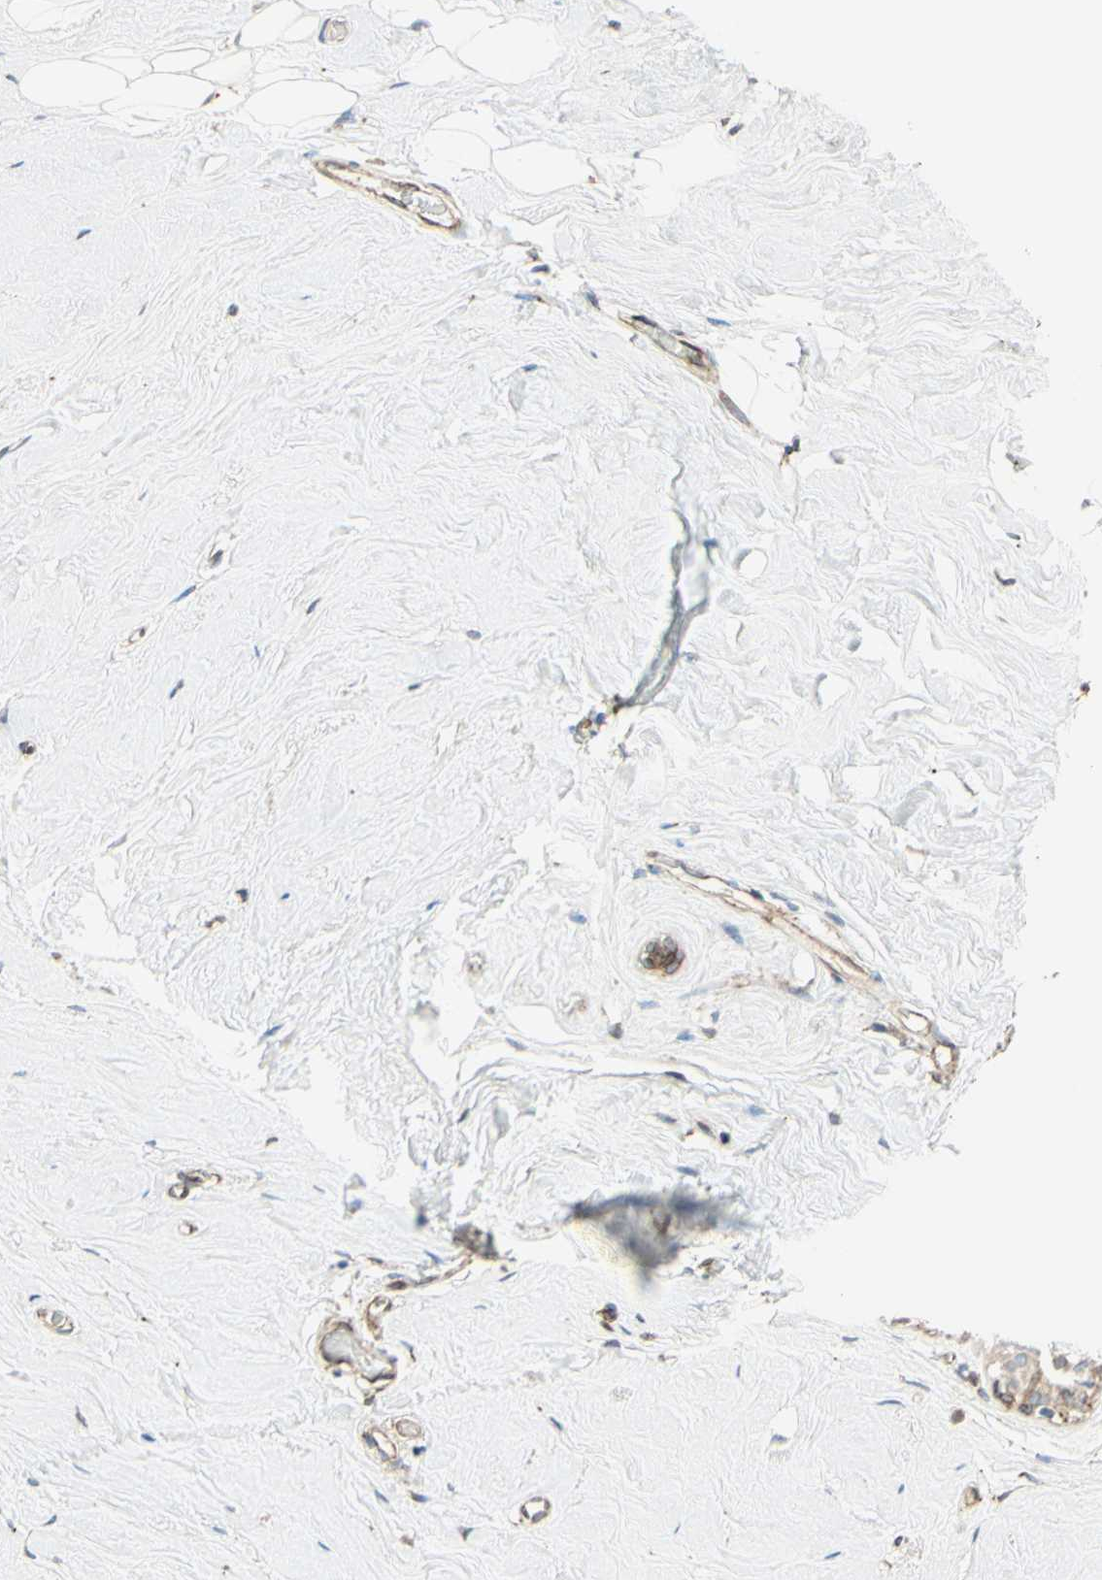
{"staining": {"intensity": "weak", "quantity": ">75%", "location": "cytoplasmic/membranous"}, "tissue": "breast", "cell_type": "Adipocytes", "image_type": "normal", "snomed": [{"axis": "morphology", "description": "Normal tissue, NOS"}, {"axis": "topography", "description": "Breast"}], "caption": "Weak cytoplasmic/membranous positivity is seen in approximately >75% of adipocytes in unremarkable breast.", "gene": "TRAF2", "patient": {"sex": "female", "age": 75}}